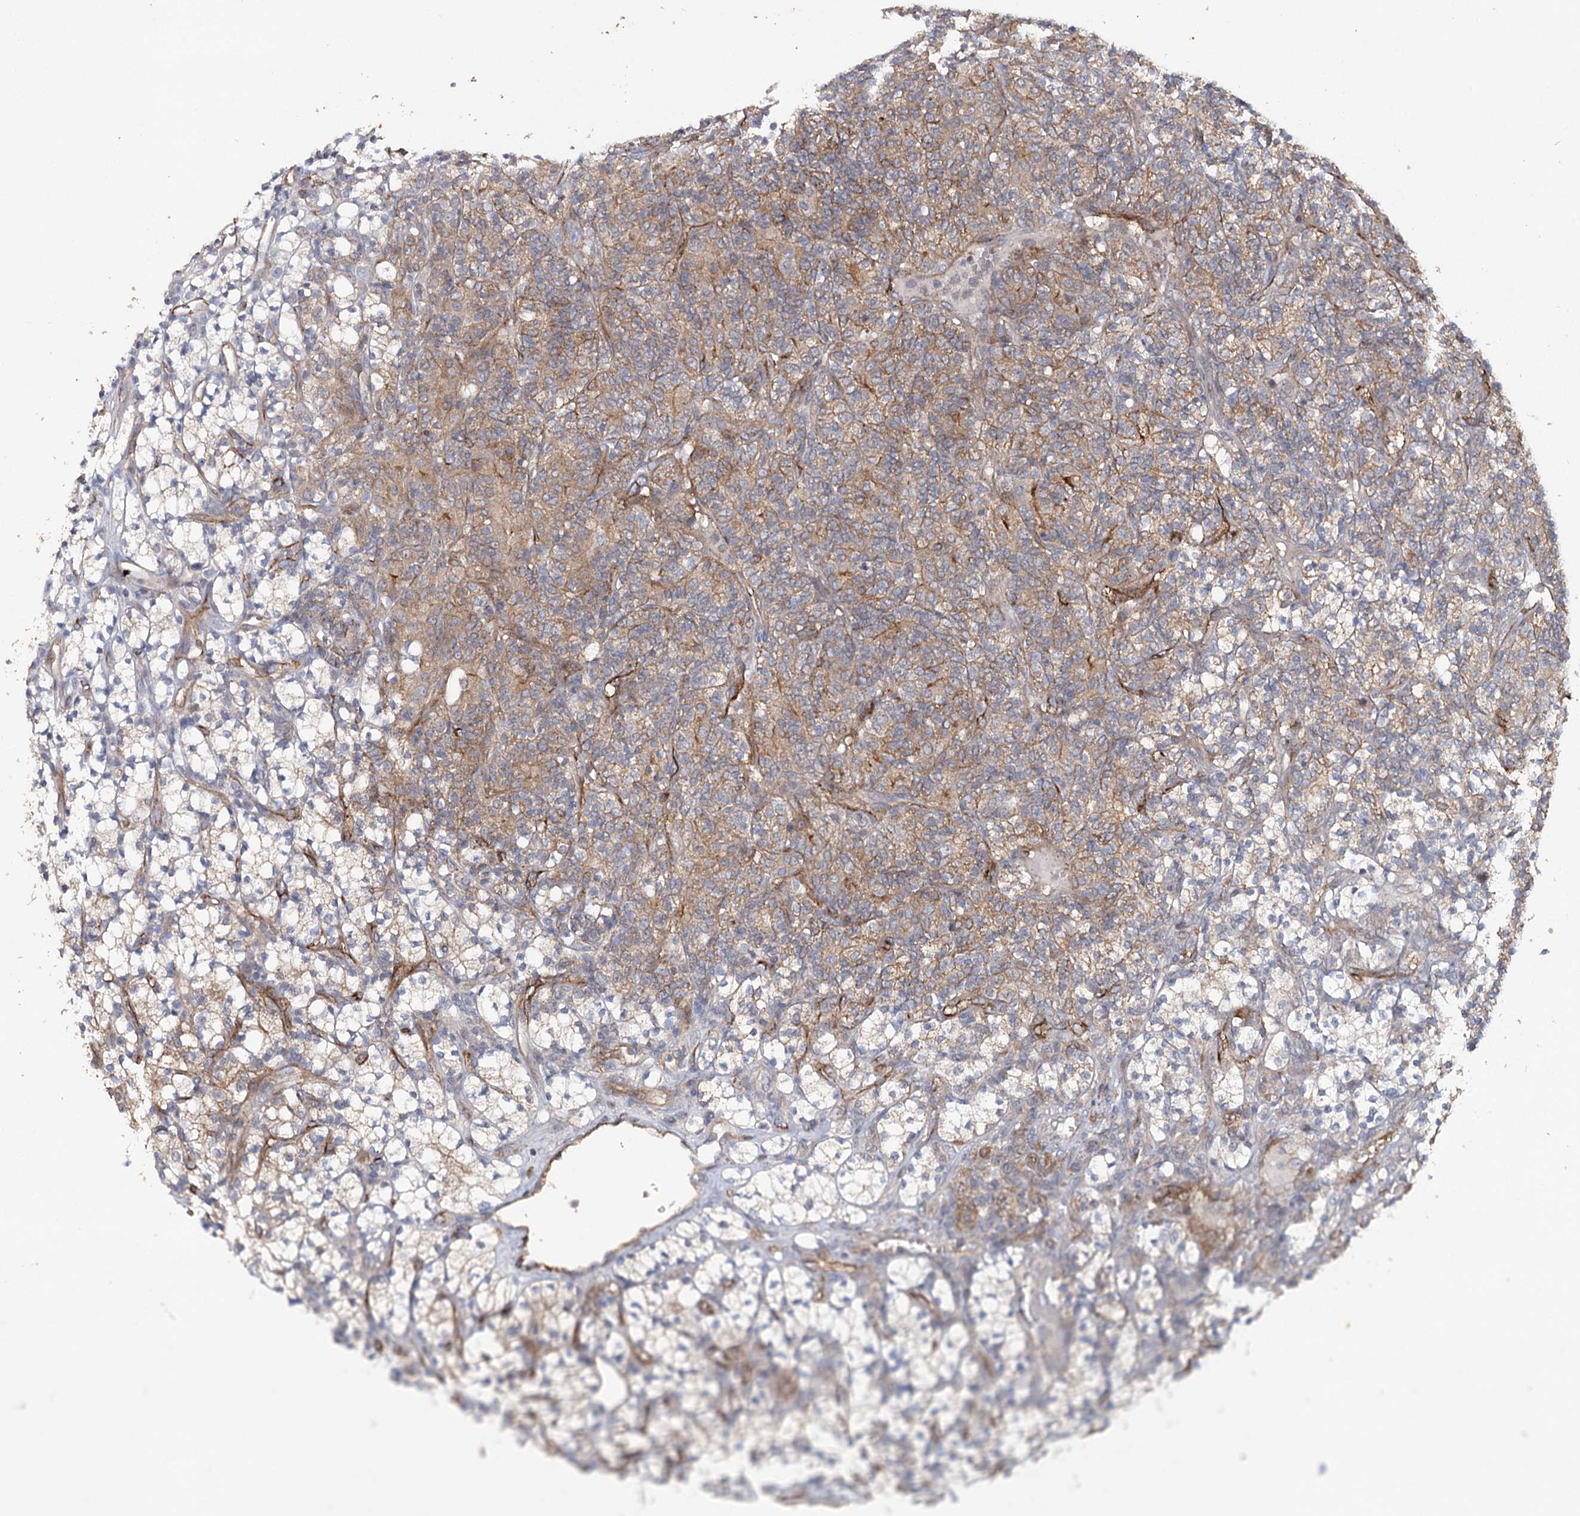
{"staining": {"intensity": "moderate", "quantity": "25%-75%", "location": "cytoplasmic/membranous"}, "tissue": "renal cancer", "cell_type": "Tumor cells", "image_type": "cancer", "snomed": [{"axis": "morphology", "description": "Adenocarcinoma, NOS"}, {"axis": "topography", "description": "Kidney"}], "caption": "Immunohistochemistry staining of renal cancer (adenocarcinoma), which shows medium levels of moderate cytoplasmic/membranous staining in about 25%-75% of tumor cells indicating moderate cytoplasmic/membranous protein expression. The staining was performed using DAB (brown) for protein detection and nuclei were counterstained in hematoxylin (blue).", "gene": "MAP3K13", "patient": {"sex": "male", "age": 77}}